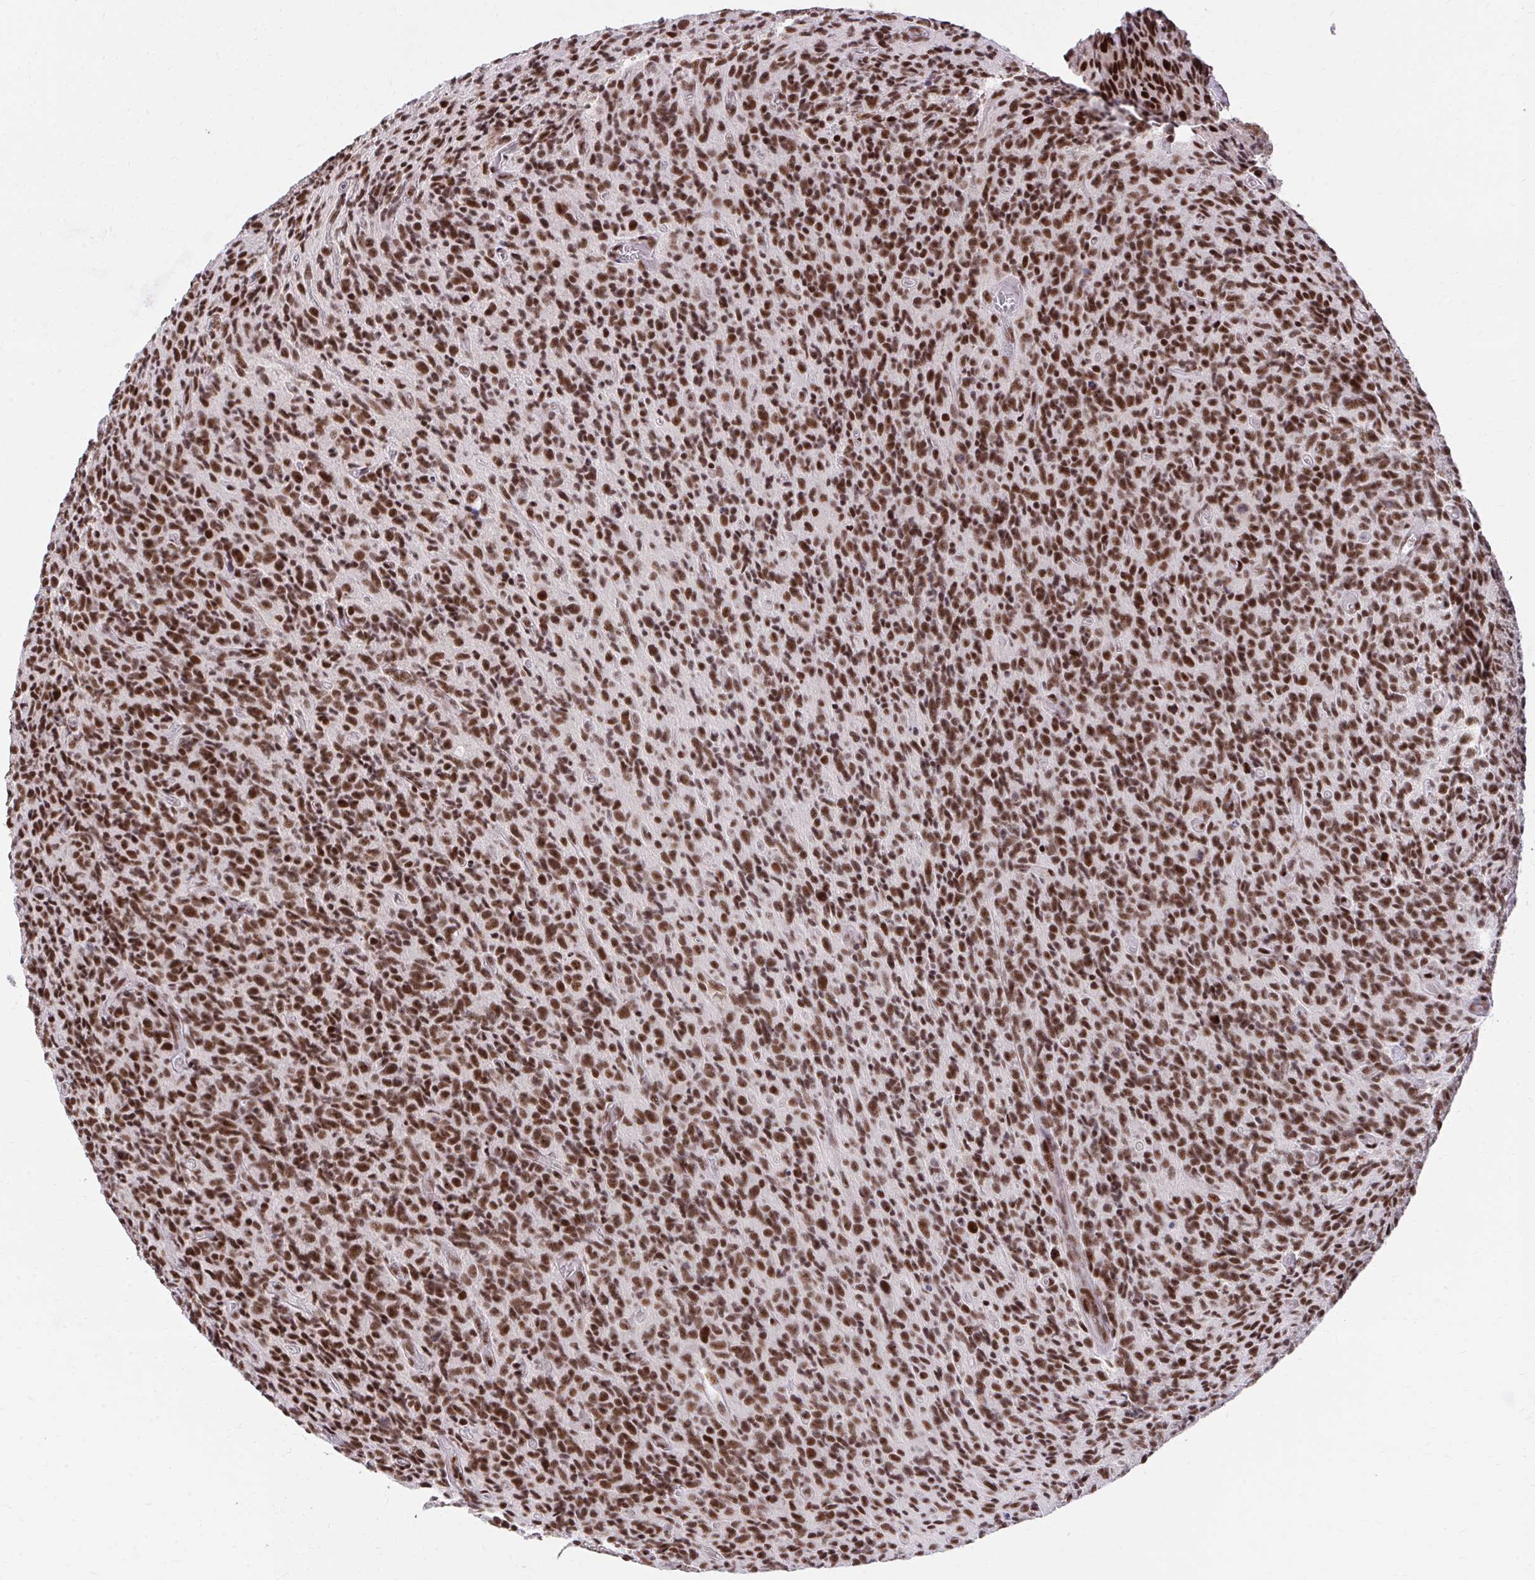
{"staining": {"intensity": "strong", "quantity": ">75%", "location": "nuclear"}, "tissue": "glioma", "cell_type": "Tumor cells", "image_type": "cancer", "snomed": [{"axis": "morphology", "description": "Glioma, malignant, High grade"}, {"axis": "topography", "description": "Brain"}], "caption": "Brown immunohistochemical staining in malignant high-grade glioma shows strong nuclear expression in approximately >75% of tumor cells. The protein is stained brown, and the nuclei are stained in blue (DAB IHC with brightfield microscopy, high magnification).", "gene": "SYNE4", "patient": {"sex": "male", "age": 76}}